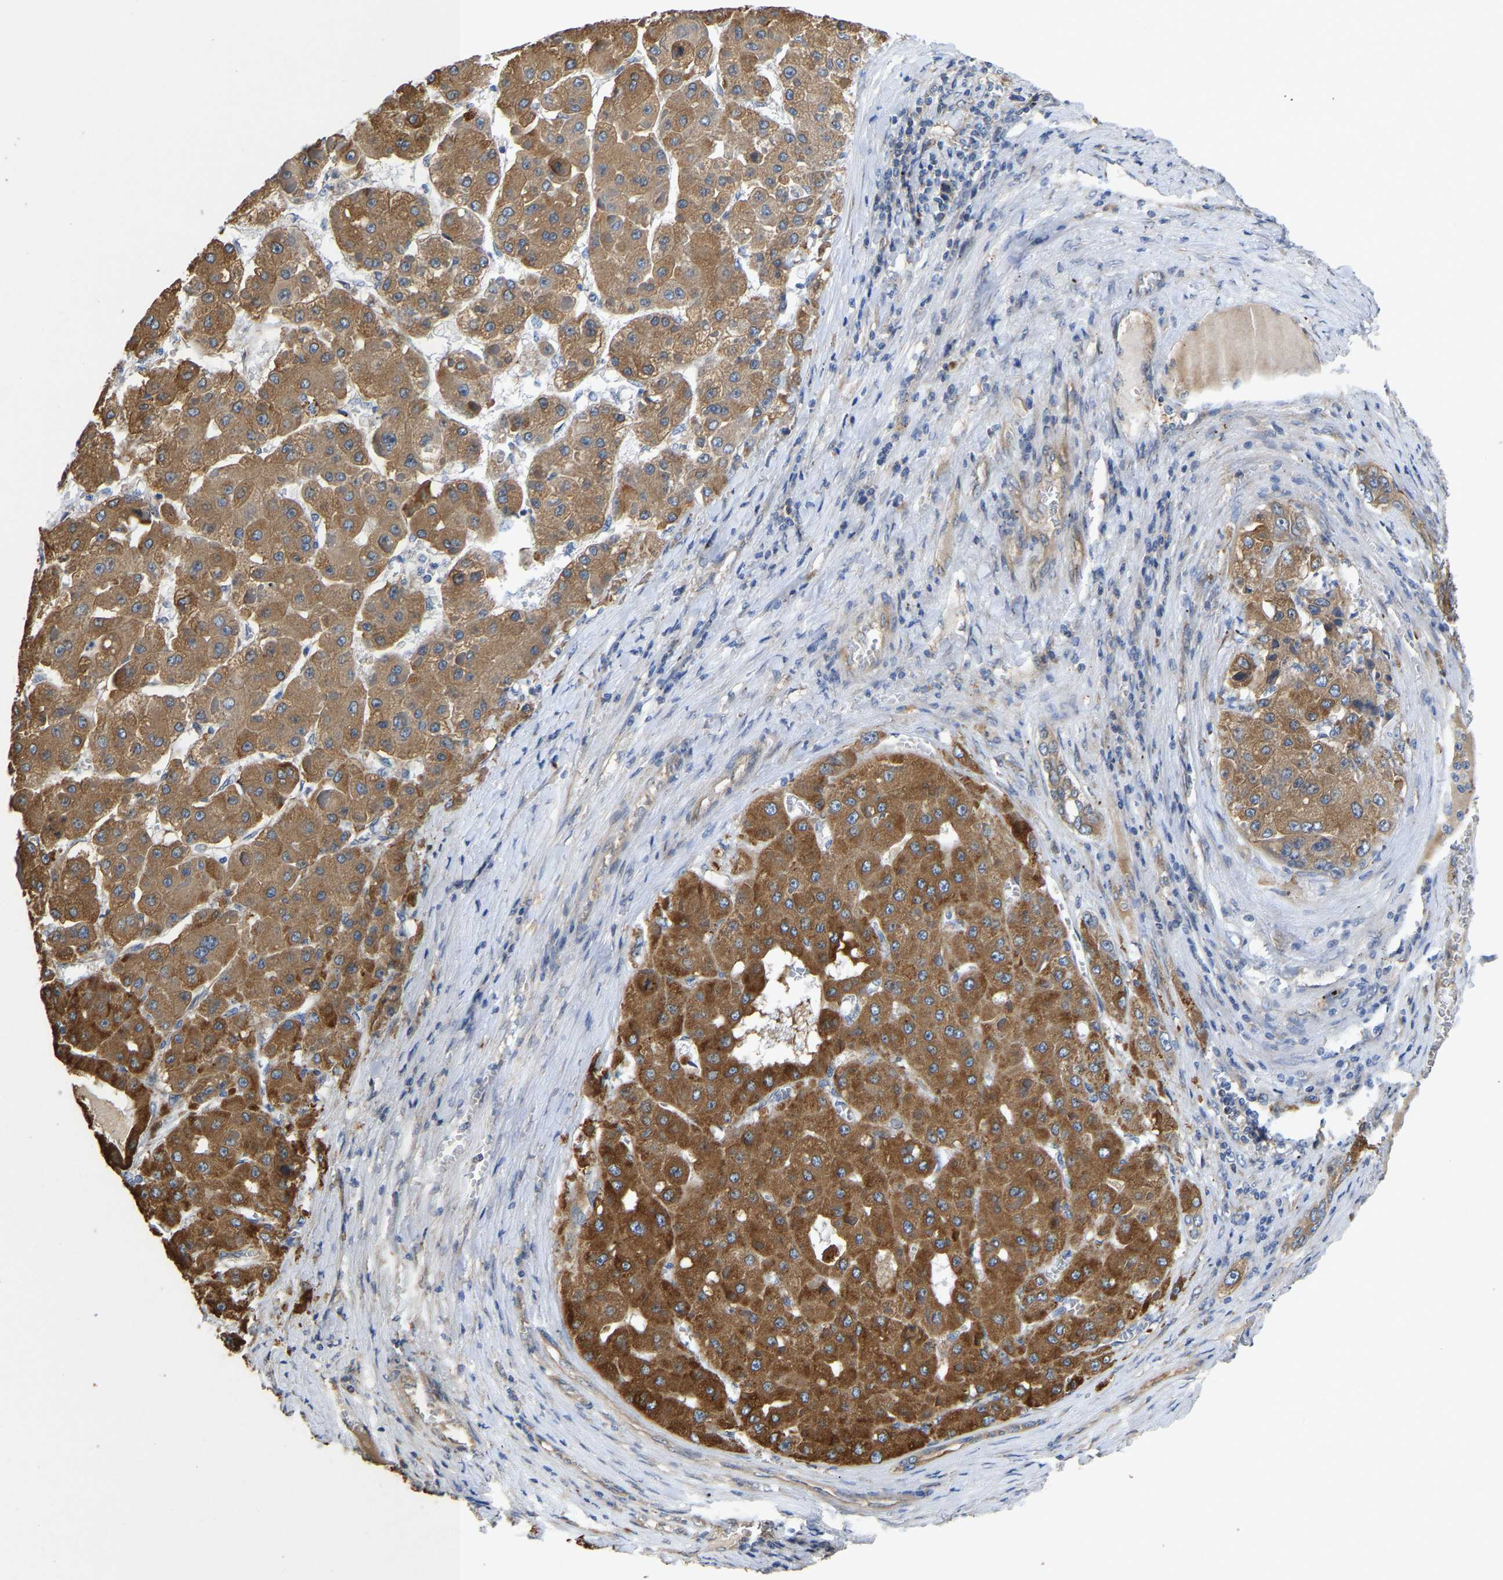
{"staining": {"intensity": "moderate", "quantity": ">75%", "location": "cytoplasmic/membranous"}, "tissue": "liver cancer", "cell_type": "Tumor cells", "image_type": "cancer", "snomed": [{"axis": "morphology", "description": "Carcinoma, Hepatocellular, NOS"}, {"axis": "topography", "description": "Liver"}], "caption": "Liver cancer stained with immunohistochemistry demonstrates moderate cytoplasmic/membranous positivity in about >75% of tumor cells. The staining was performed using DAB to visualize the protein expression in brown, while the nuclei were stained in blue with hematoxylin (Magnification: 20x).", "gene": "ARL6IP5", "patient": {"sex": "female", "age": 73}}